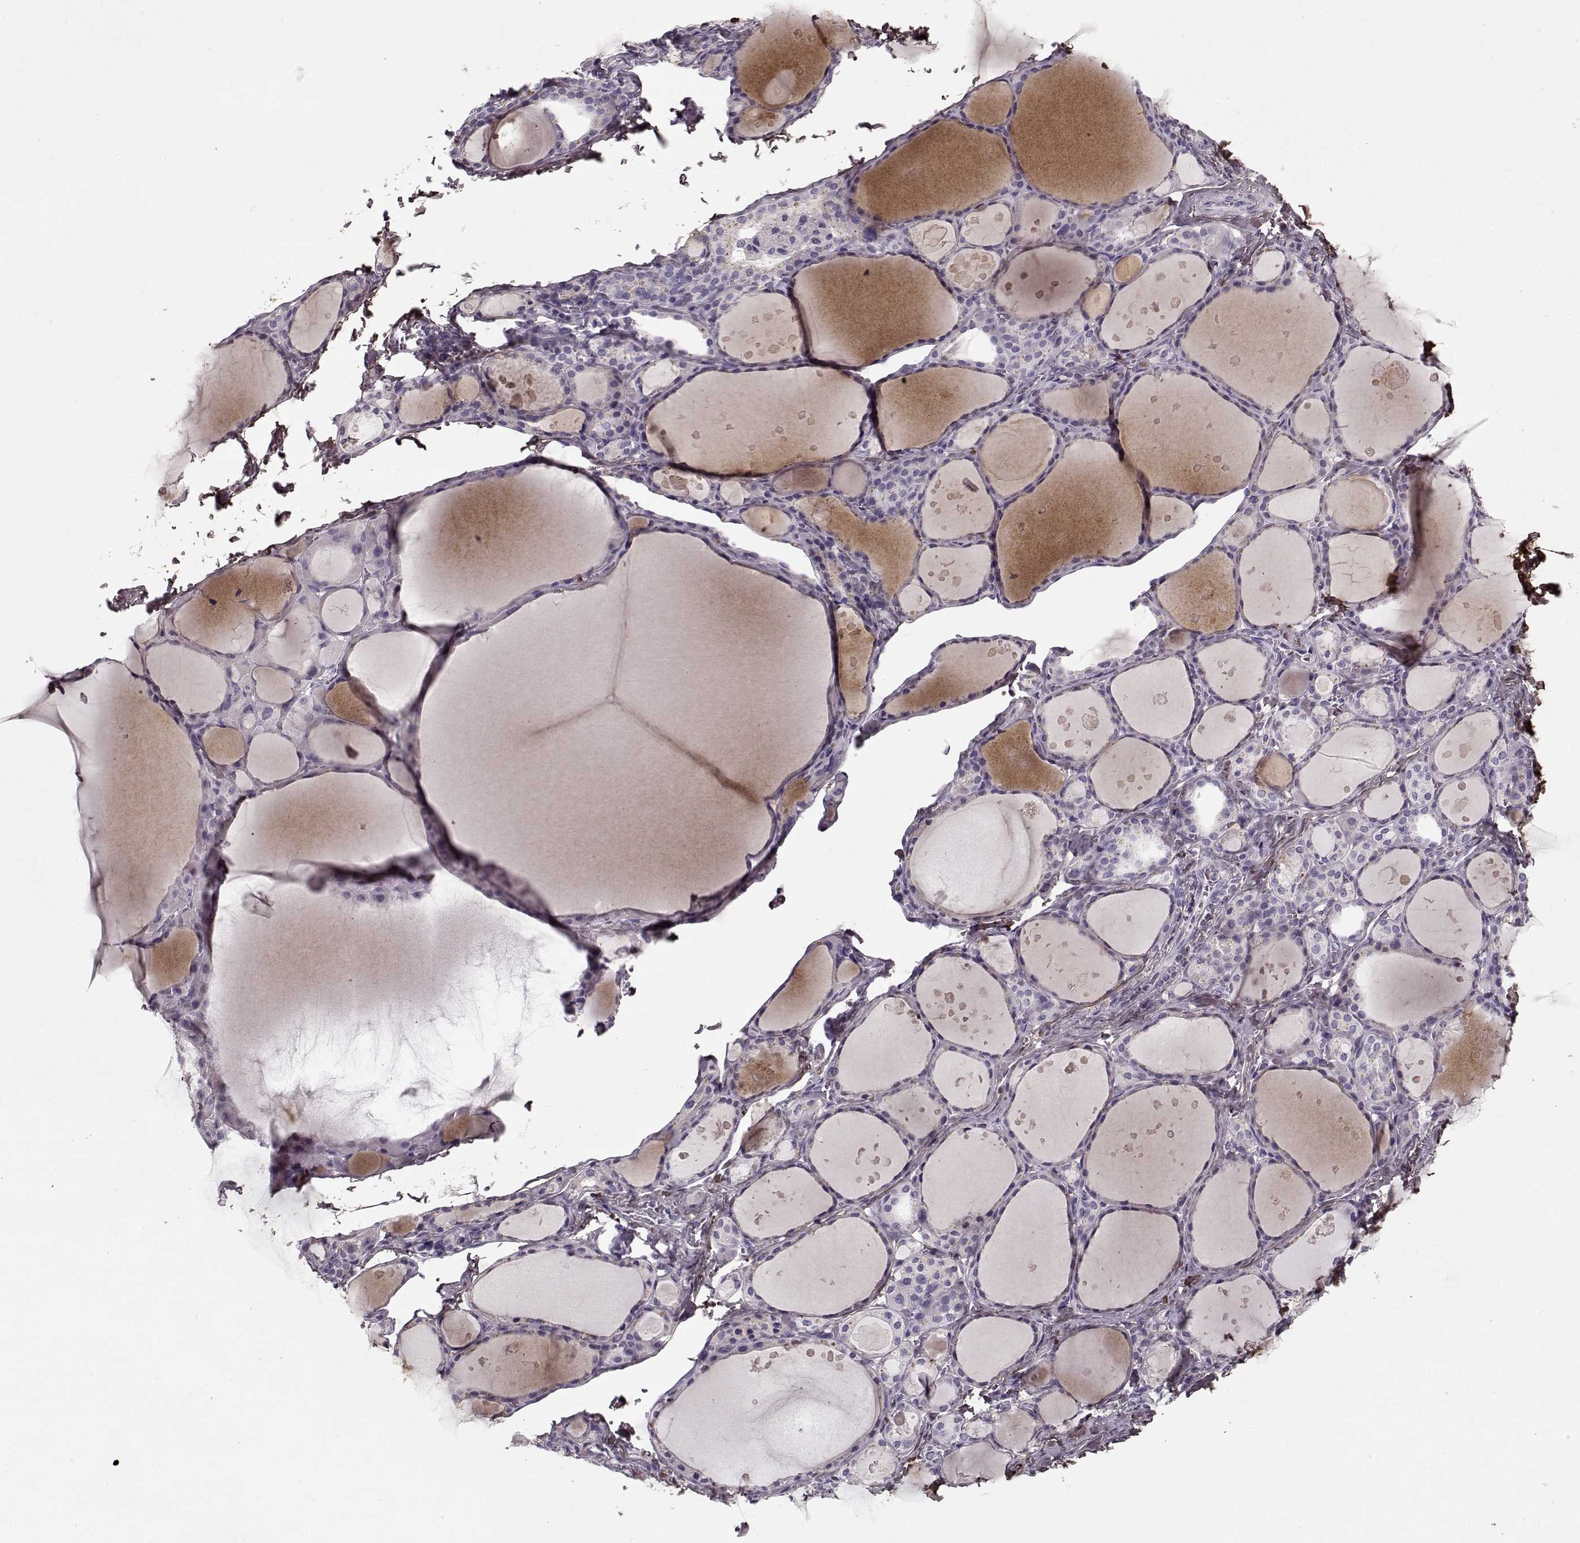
{"staining": {"intensity": "negative", "quantity": "none", "location": "none"}, "tissue": "thyroid gland", "cell_type": "Glandular cells", "image_type": "normal", "snomed": [{"axis": "morphology", "description": "Normal tissue, NOS"}, {"axis": "topography", "description": "Thyroid gland"}], "caption": "Immunohistochemical staining of benign thyroid gland reveals no significant staining in glandular cells.", "gene": "LUM", "patient": {"sex": "male", "age": 68}}